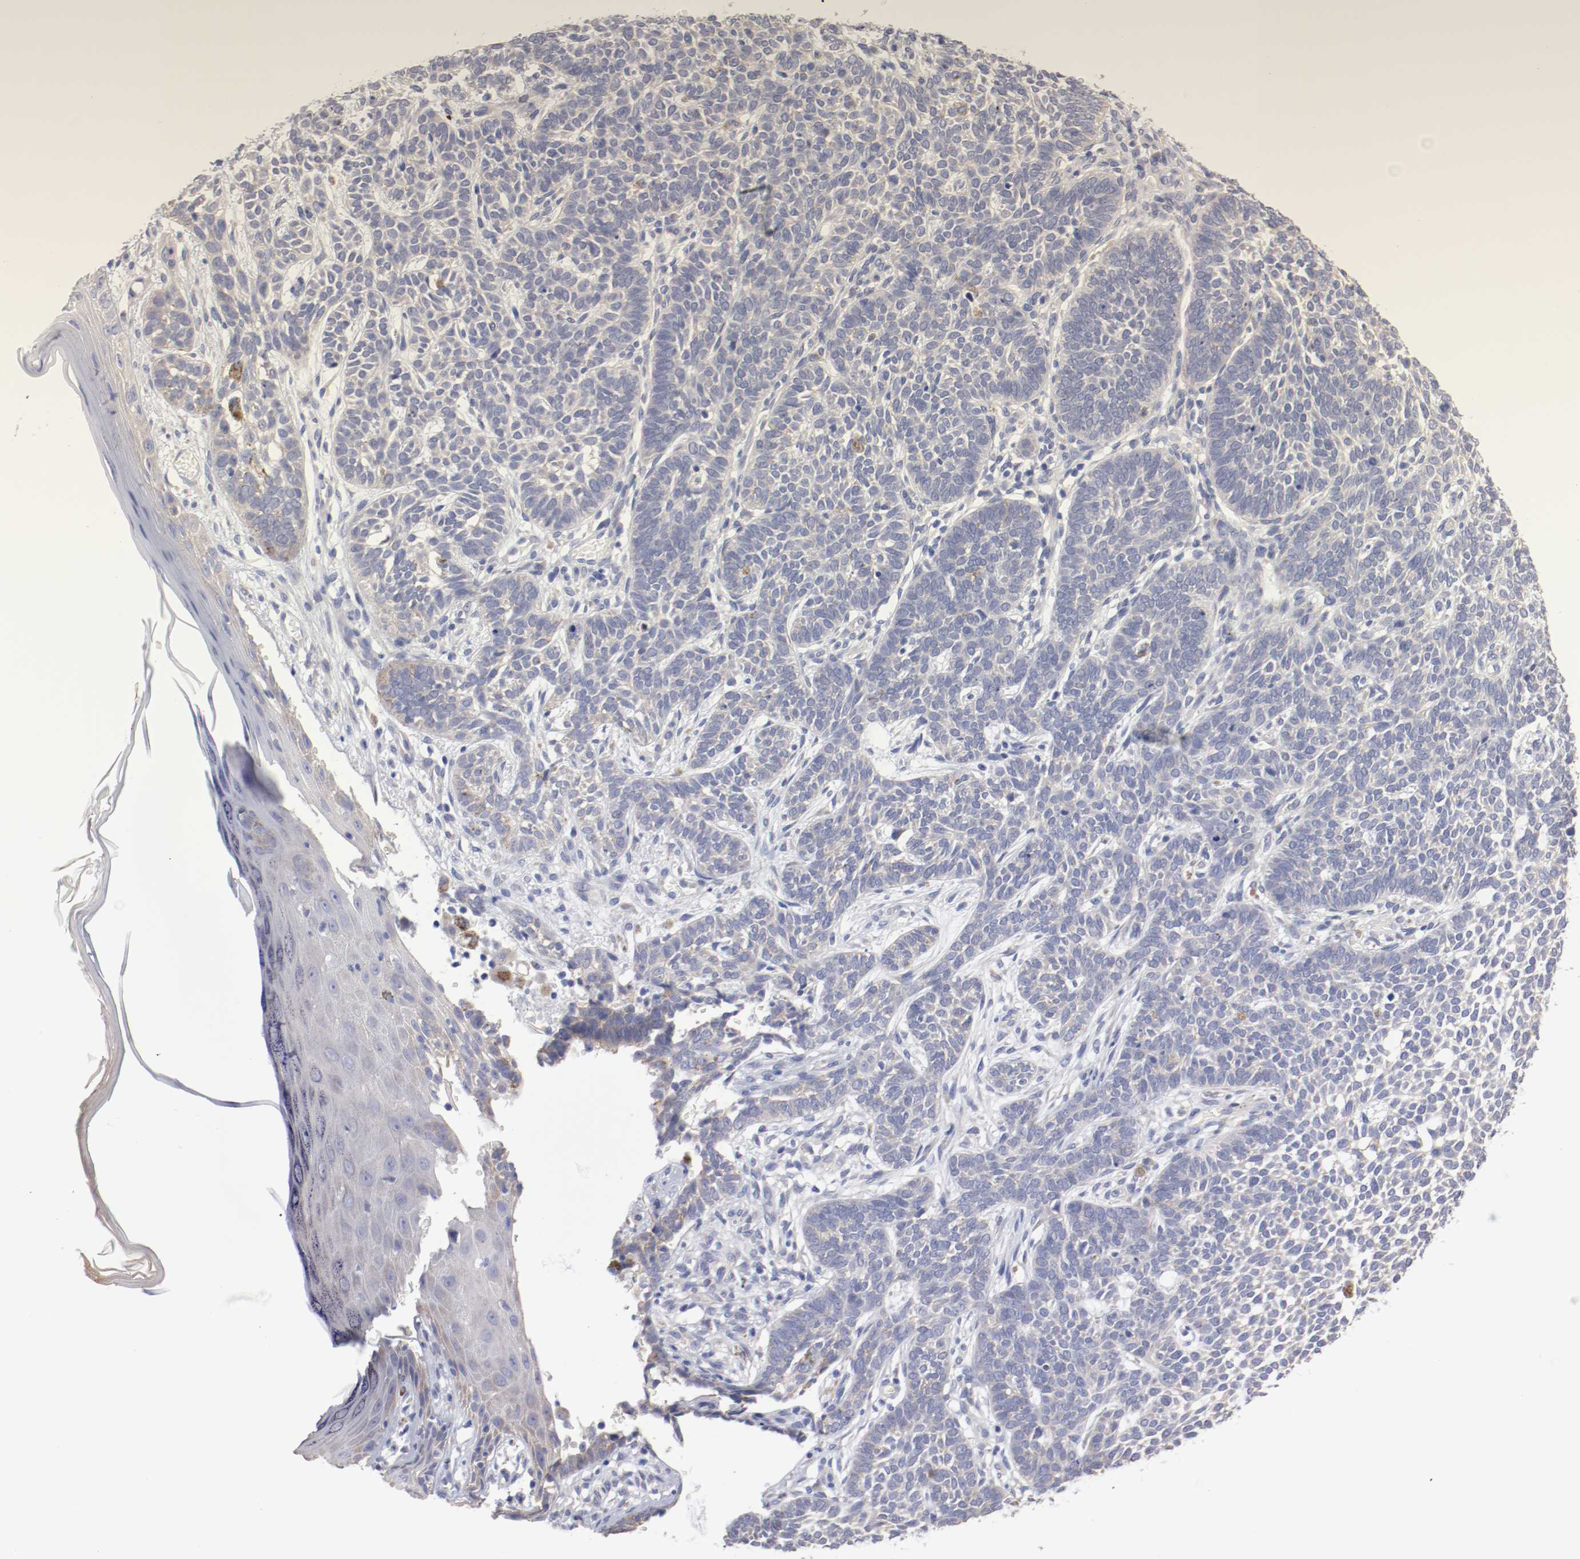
{"staining": {"intensity": "weak", "quantity": "<25%", "location": "cytoplasmic/membranous"}, "tissue": "skin cancer", "cell_type": "Tumor cells", "image_type": "cancer", "snomed": [{"axis": "morphology", "description": "Normal tissue, NOS"}, {"axis": "morphology", "description": "Basal cell carcinoma"}, {"axis": "topography", "description": "Skin"}], "caption": "Immunohistochemistry photomicrograph of neoplastic tissue: human skin basal cell carcinoma stained with DAB reveals no significant protein expression in tumor cells.", "gene": "CPE", "patient": {"sex": "male", "age": 87}}